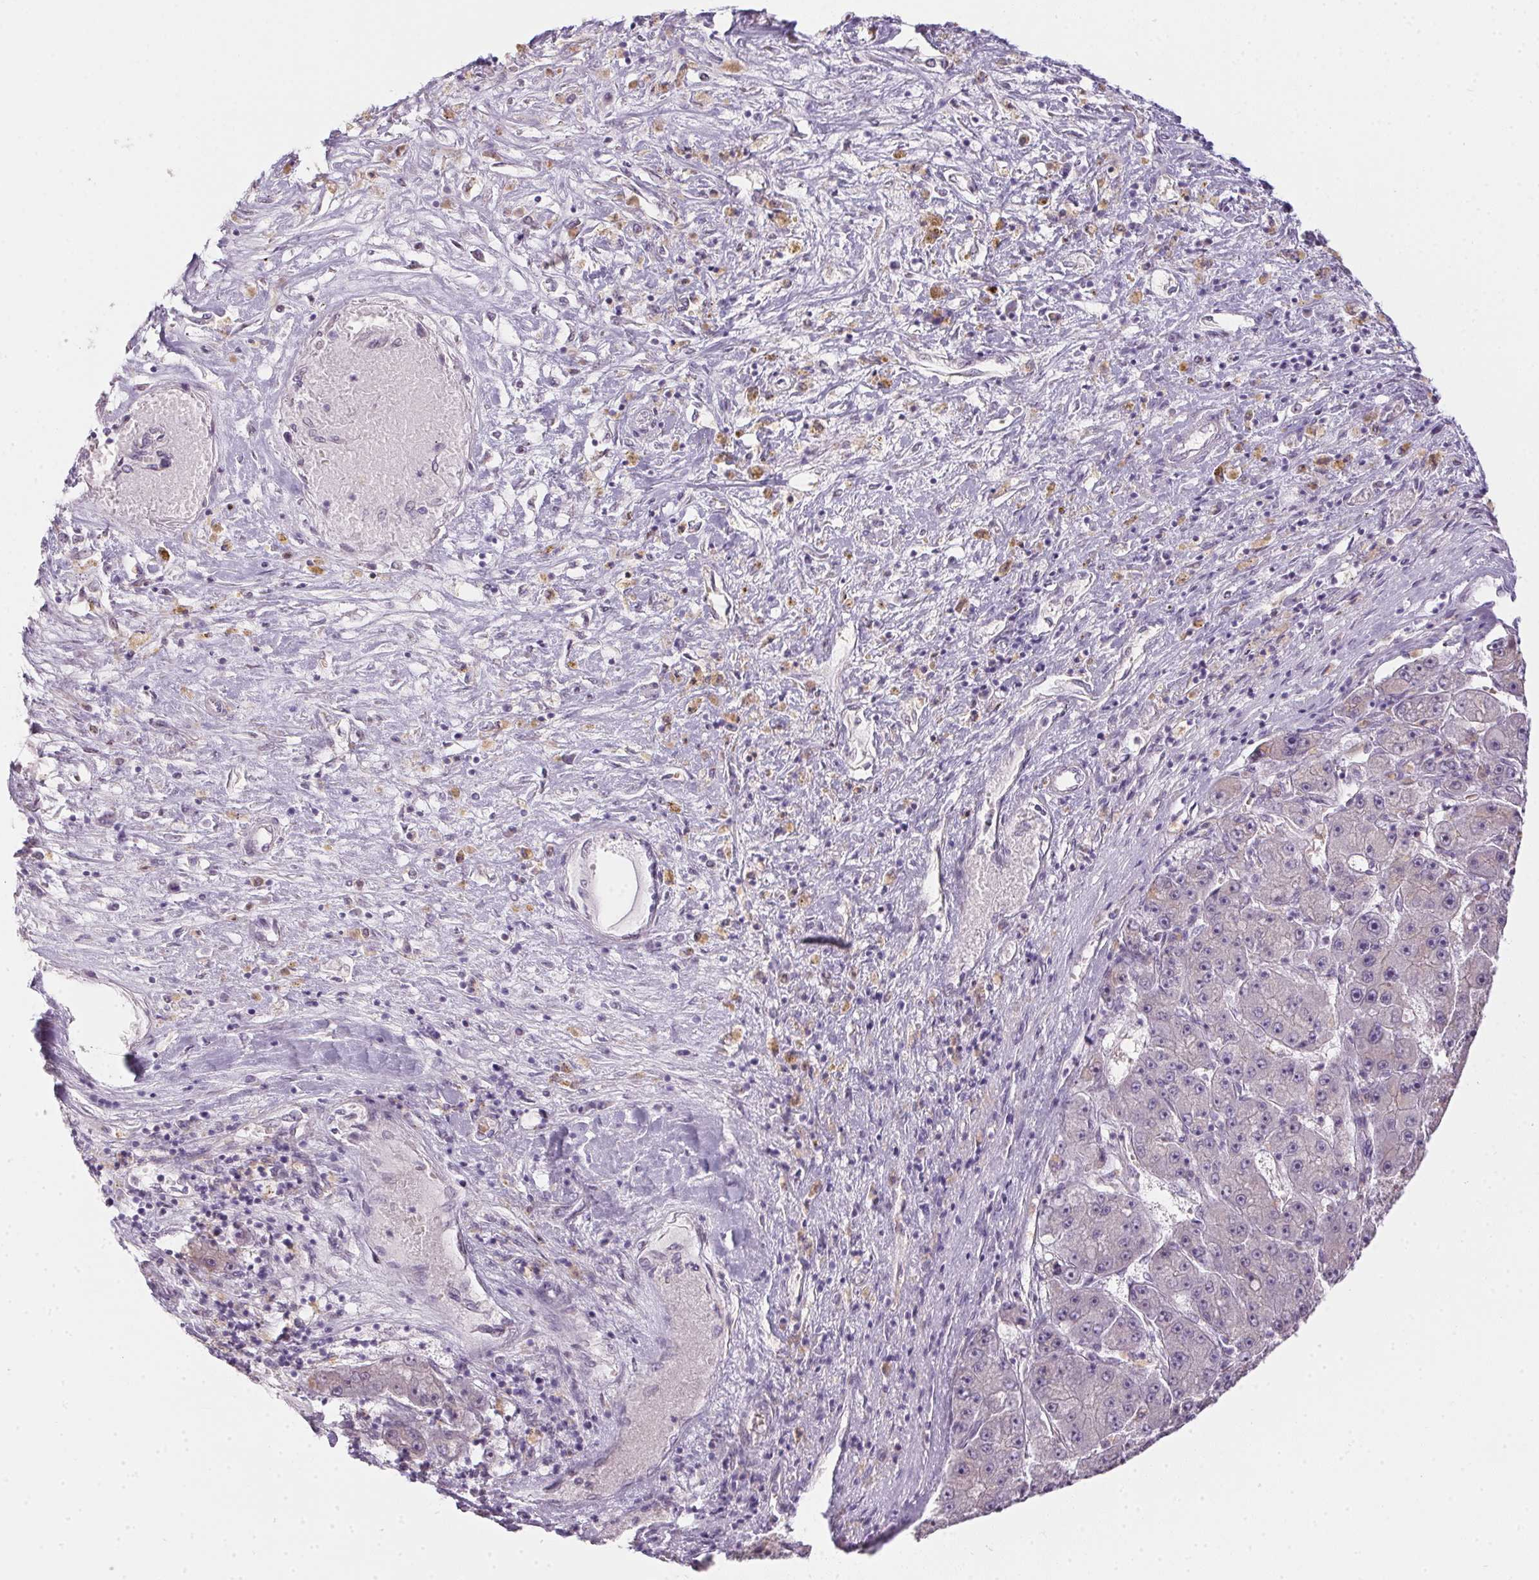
{"staining": {"intensity": "negative", "quantity": "none", "location": "none"}, "tissue": "liver cancer", "cell_type": "Tumor cells", "image_type": "cancer", "snomed": [{"axis": "morphology", "description": "Carcinoma, Hepatocellular, NOS"}, {"axis": "topography", "description": "Liver"}], "caption": "Immunohistochemistry micrograph of neoplastic tissue: liver hepatocellular carcinoma stained with DAB exhibits no significant protein staining in tumor cells.", "gene": "CTCFL", "patient": {"sex": "female", "age": 61}}